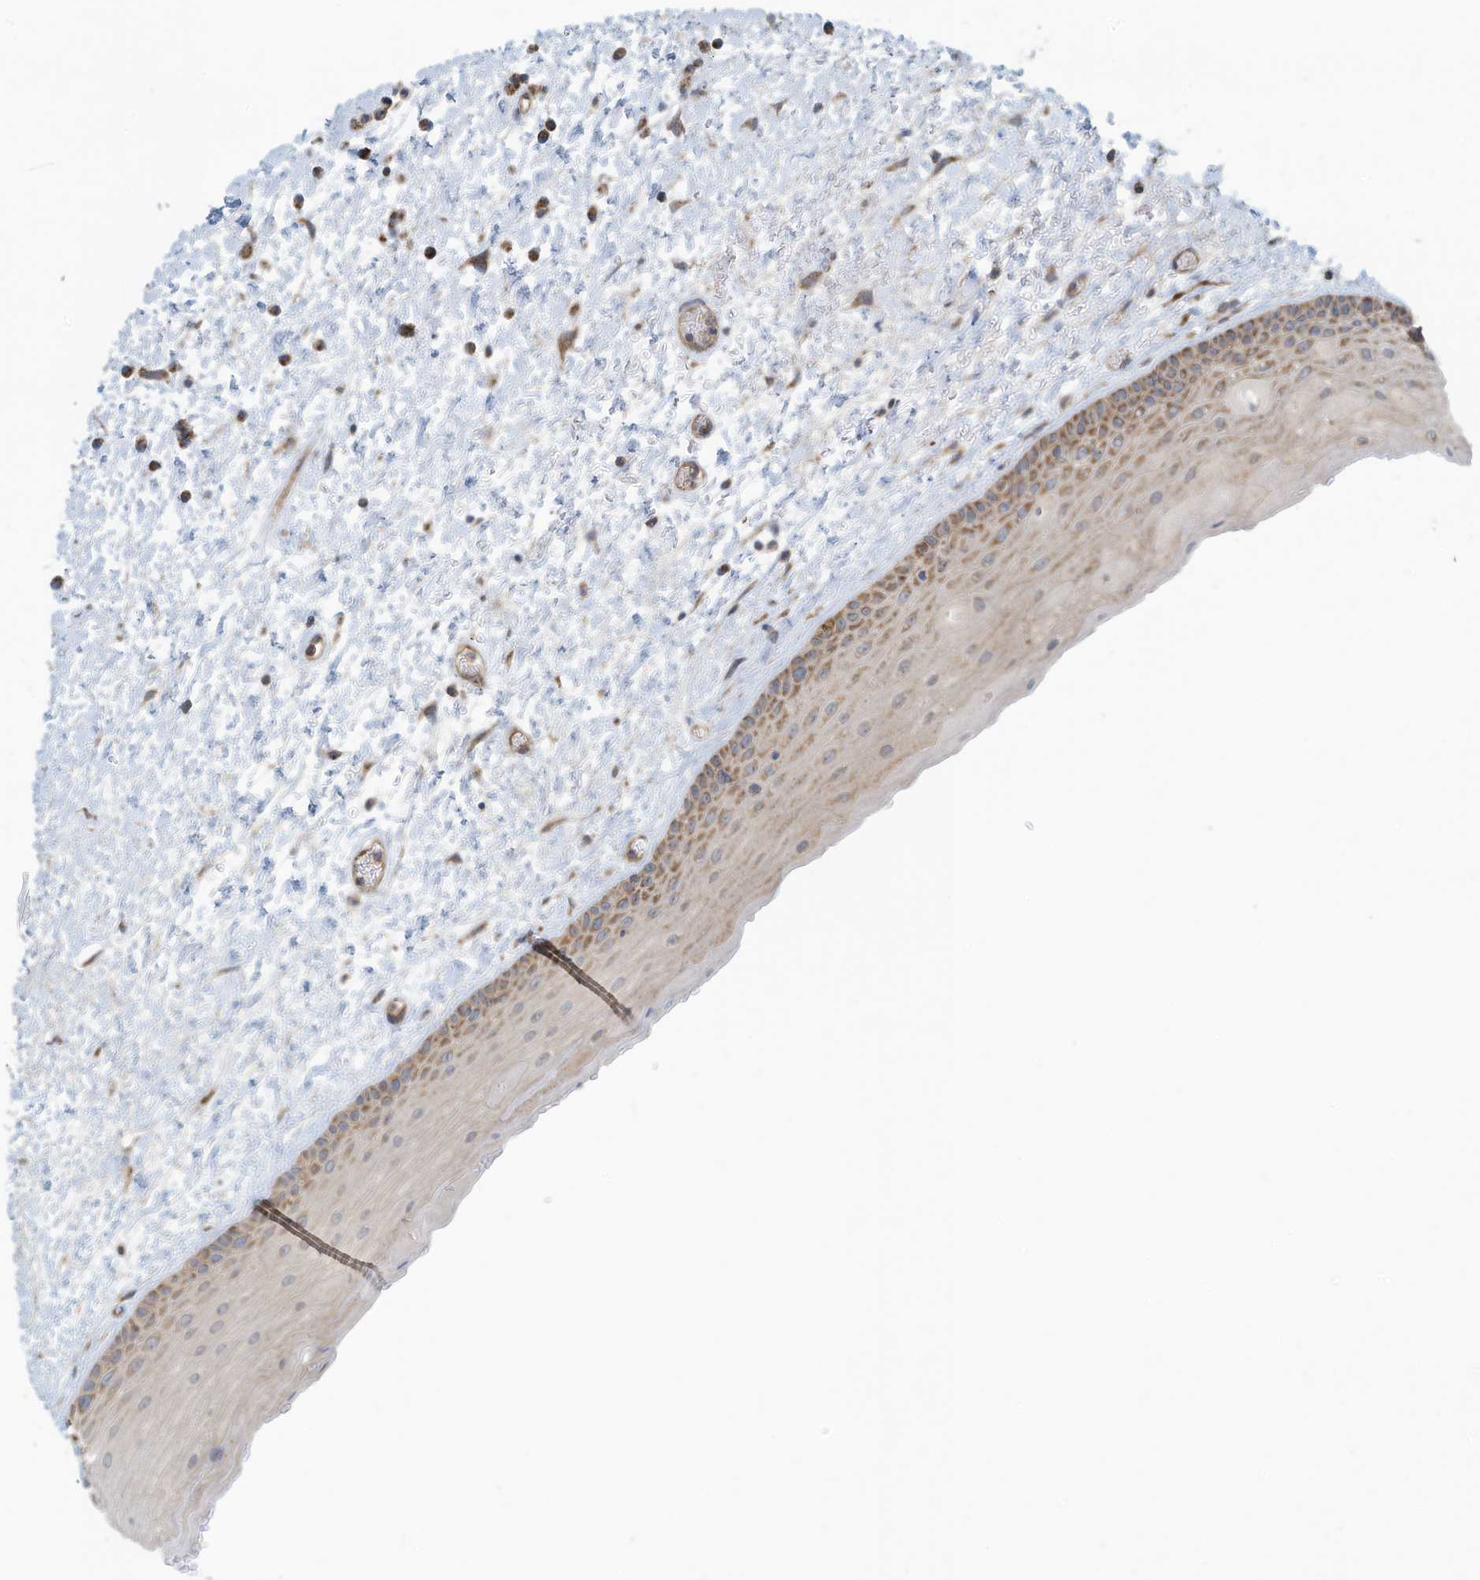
{"staining": {"intensity": "moderate", "quantity": "<25%", "location": "cytoplasmic/membranous"}, "tissue": "oral mucosa", "cell_type": "Squamous epithelial cells", "image_type": "normal", "snomed": [{"axis": "morphology", "description": "Normal tissue, NOS"}, {"axis": "topography", "description": "Oral tissue"}], "caption": "Approximately <25% of squamous epithelial cells in benign human oral mucosa exhibit moderate cytoplasmic/membranous protein positivity as visualized by brown immunohistochemical staining.", "gene": "METTL6", "patient": {"sex": "female", "age": 76}}